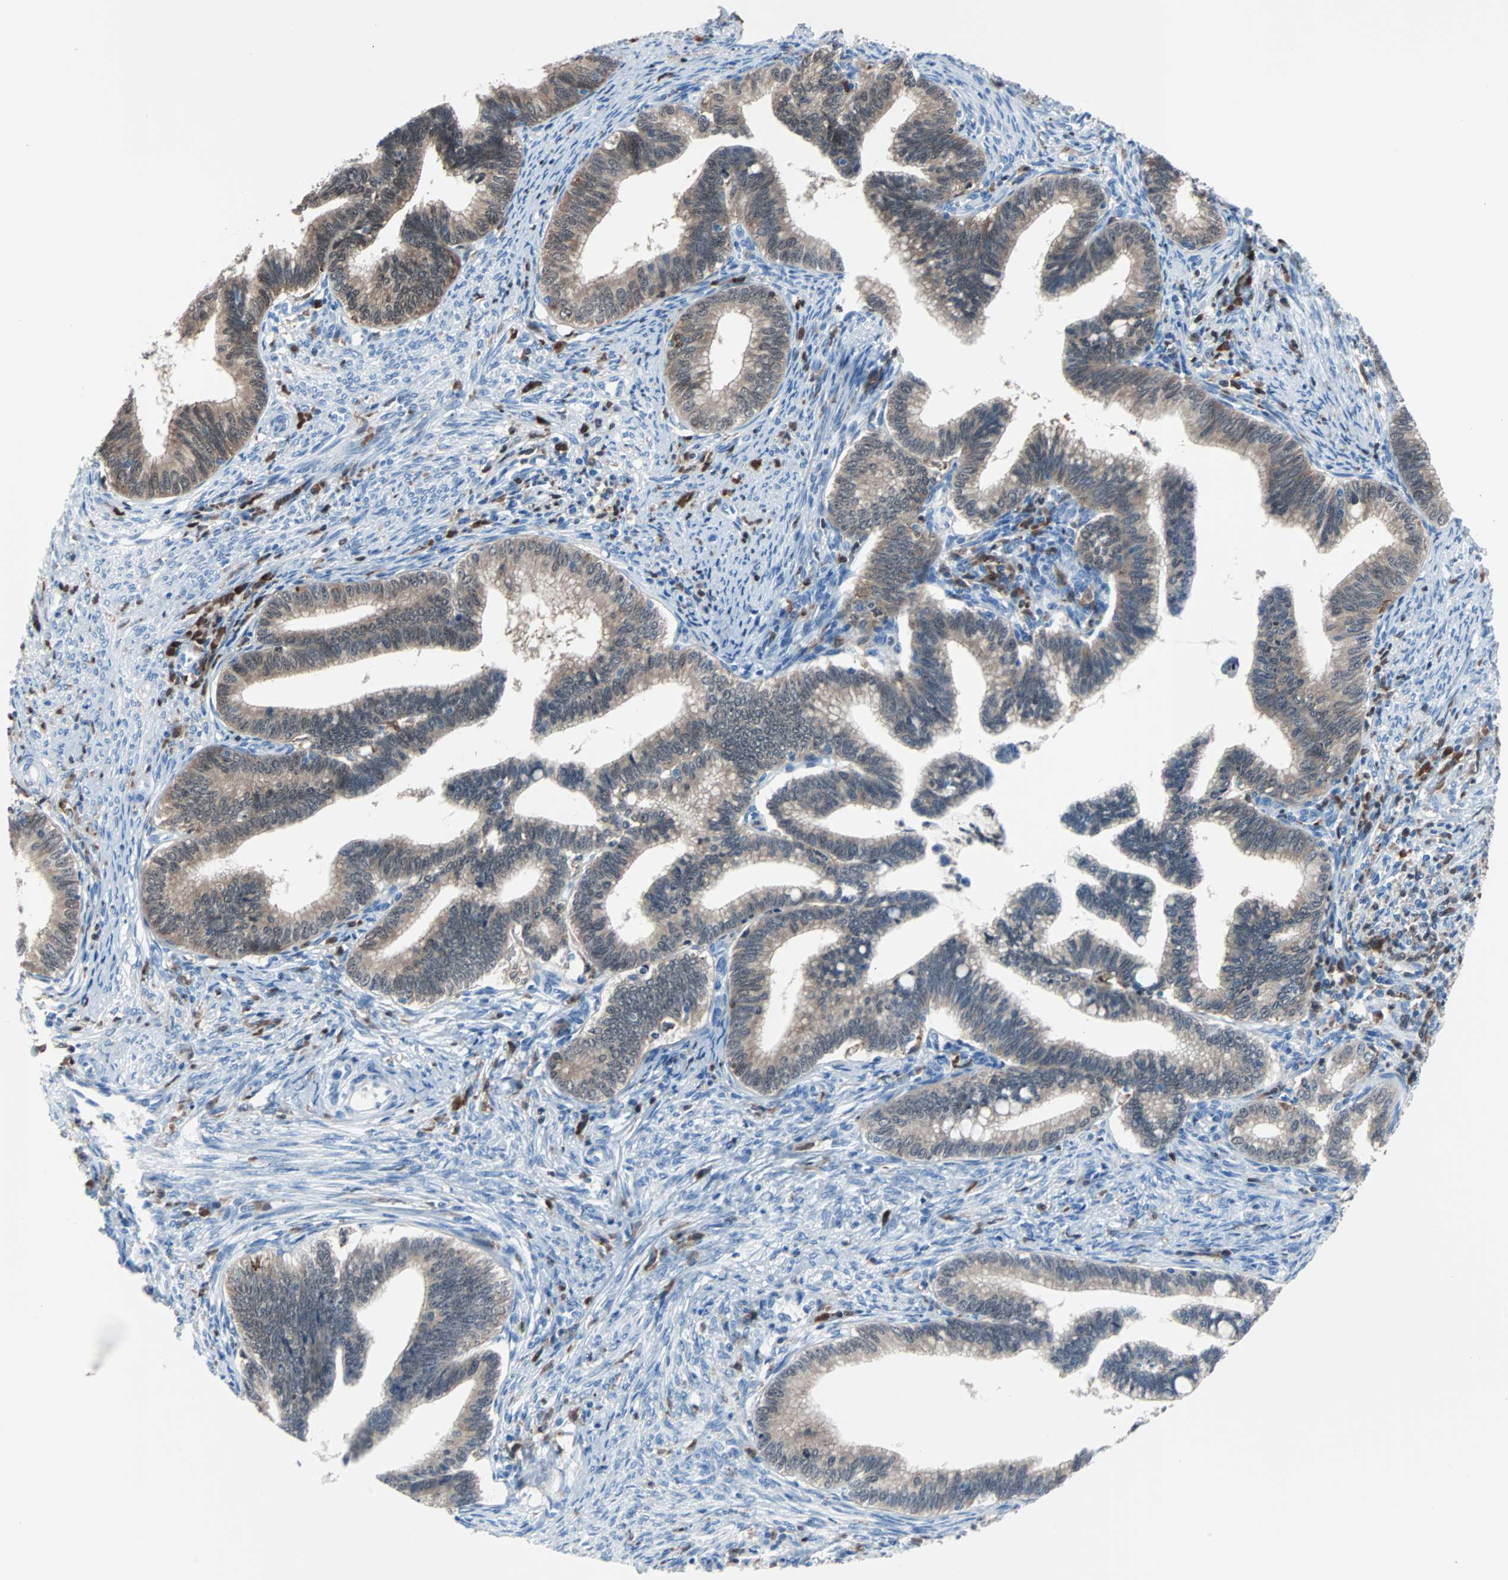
{"staining": {"intensity": "moderate", "quantity": ">75%", "location": "cytoplasmic/membranous"}, "tissue": "cervical cancer", "cell_type": "Tumor cells", "image_type": "cancer", "snomed": [{"axis": "morphology", "description": "Adenocarcinoma, NOS"}, {"axis": "topography", "description": "Cervix"}], "caption": "This histopathology image reveals immunohistochemistry staining of human cervical cancer, with medium moderate cytoplasmic/membranous expression in about >75% of tumor cells.", "gene": "SYK", "patient": {"sex": "female", "age": 36}}